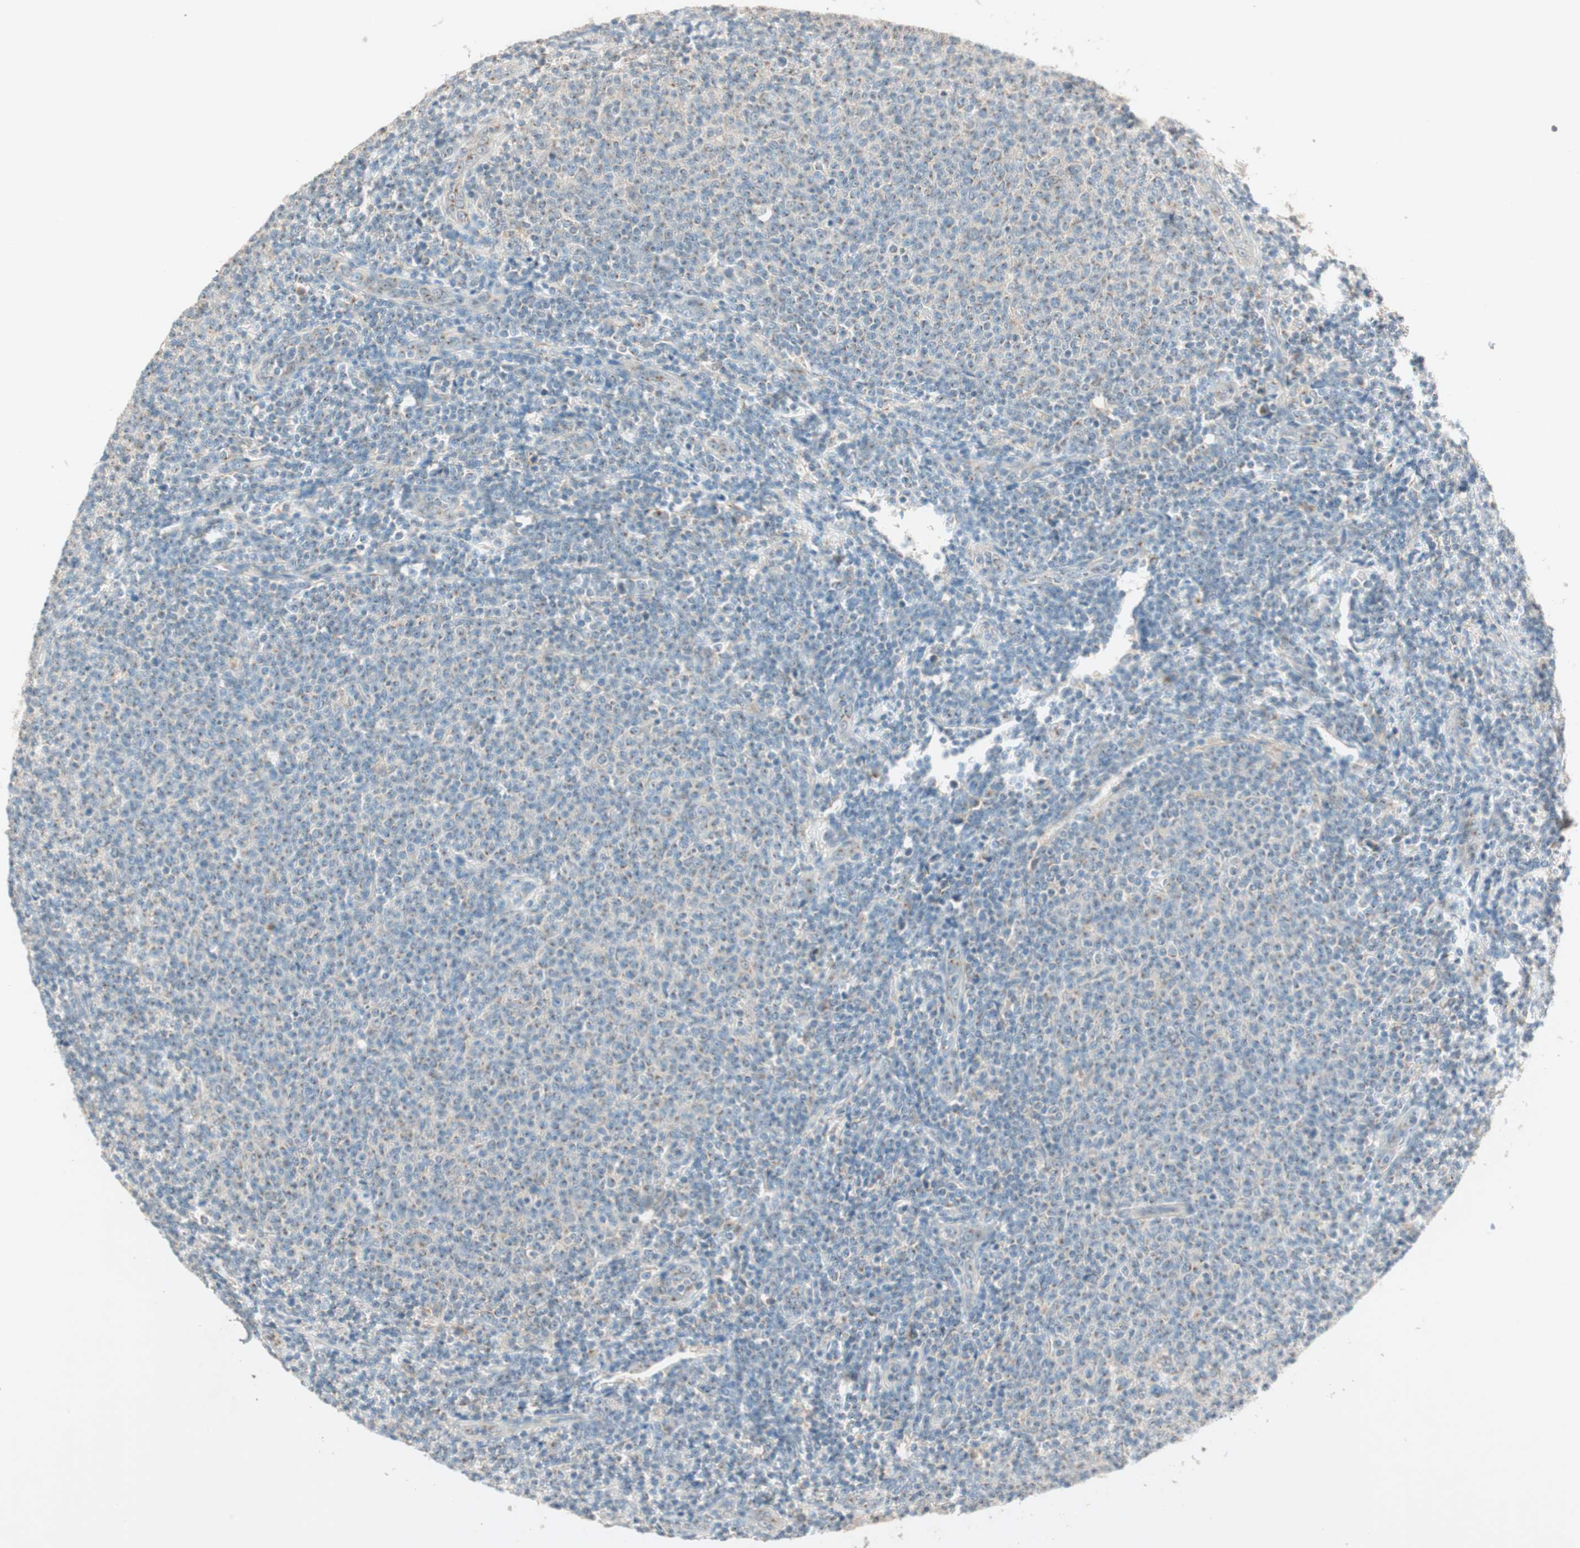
{"staining": {"intensity": "negative", "quantity": "none", "location": "none"}, "tissue": "lymphoma", "cell_type": "Tumor cells", "image_type": "cancer", "snomed": [{"axis": "morphology", "description": "Malignant lymphoma, non-Hodgkin's type, Low grade"}, {"axis": "topography", "description": "Lymph node"}], "caption": "The immunohistochemistry (IHC) micrograph has no significant expression in tumor cells of lymphoma tissue. The staining was performed using DAB to visualize the protein expression in brown, while the nuclei were stained in blue with hematoxylin (Magnification: 20x).", "gene": "SEC16A", "patient": {"sex": "male", "age": 66}}